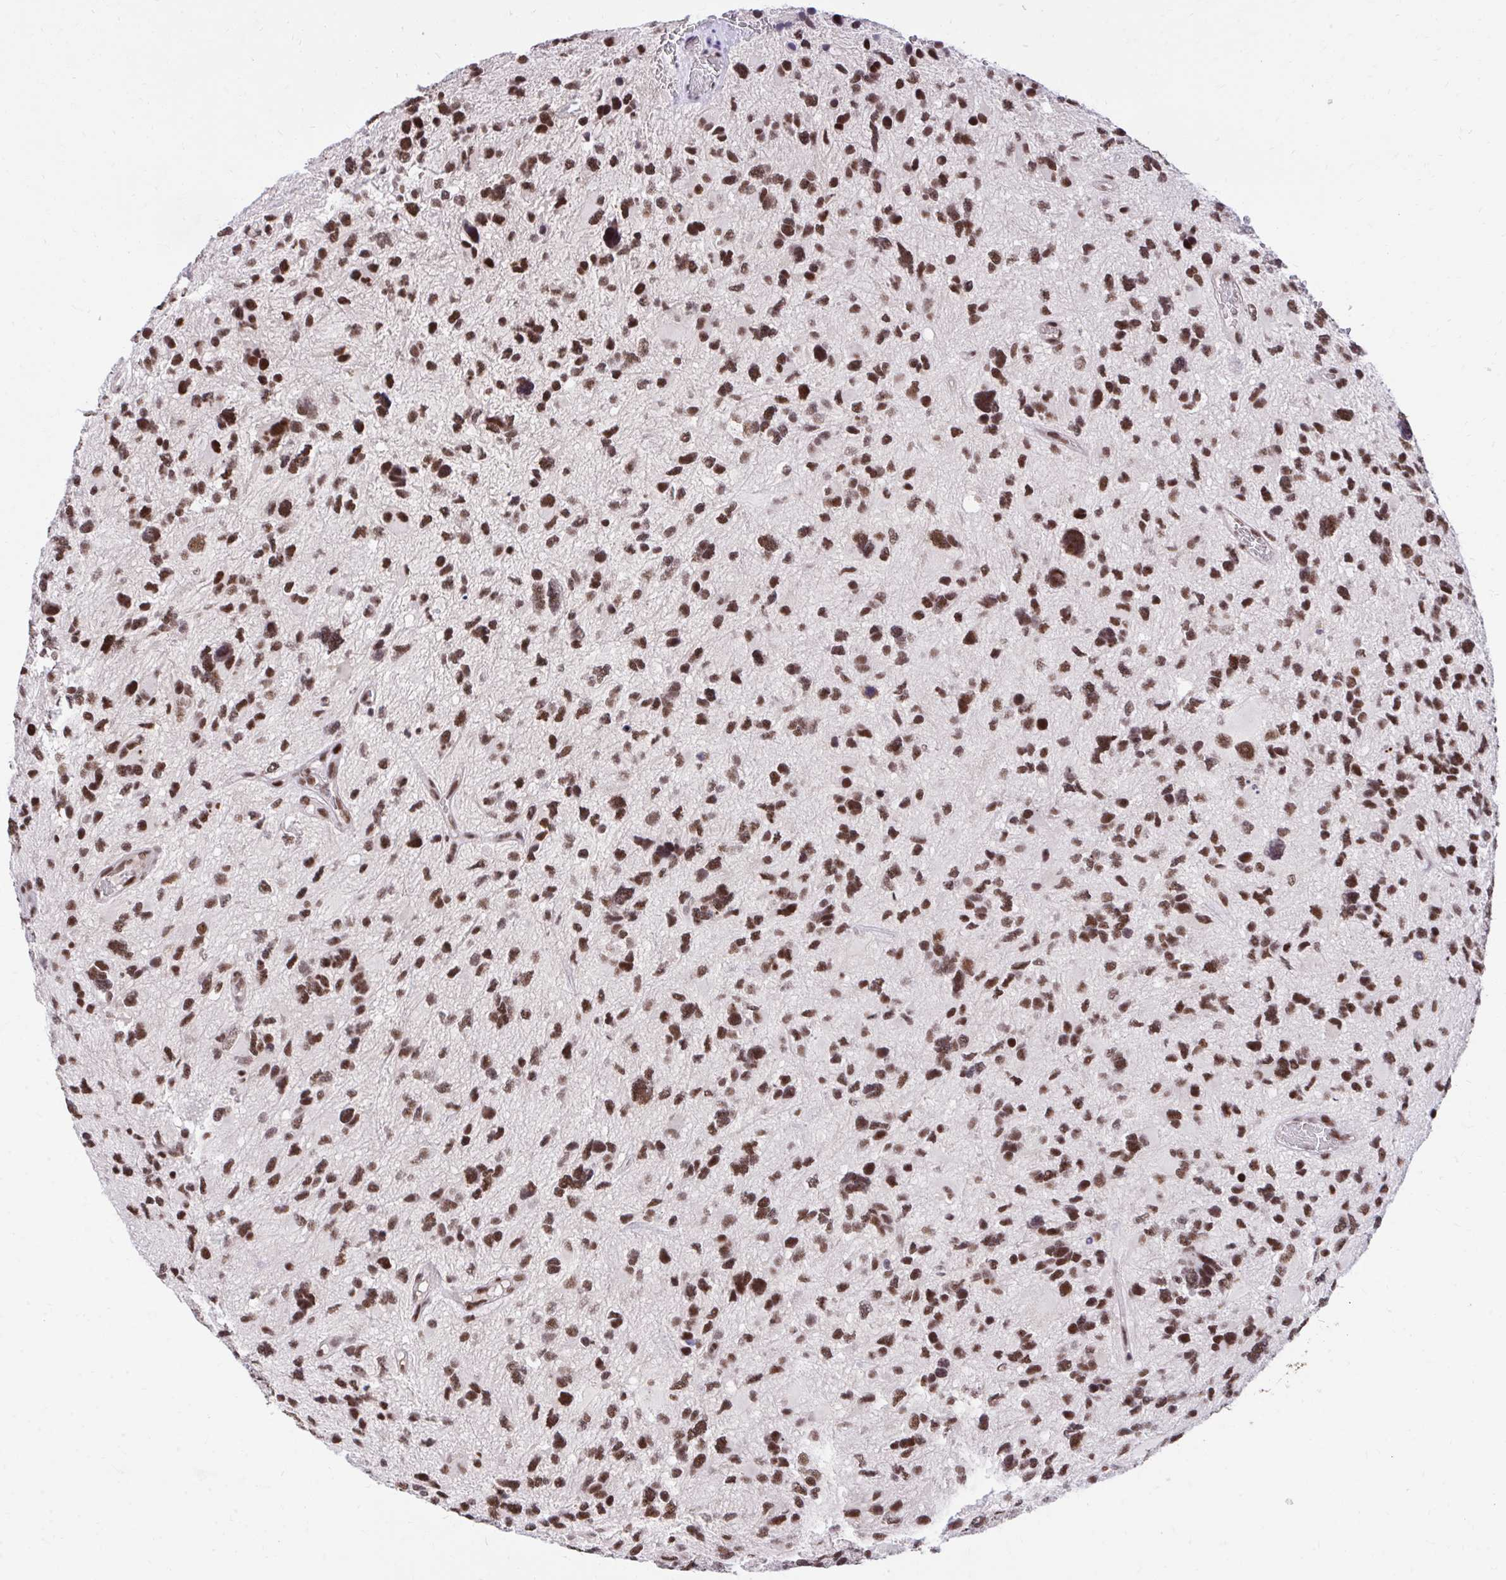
{"staining": {"intensity": "moderate", "quantity": ">75%", "location": "nuclear"}, "tissue": "glioma", "cell_type": "Tumor cells", "image_type": "cancer", "snomed": [{"axis": "morphology", "description": "Glioma, malignant, High grade"}, {"axis": "topography", "description": "Brain"}], "caption": "Brown immunohistochemical staining in glioma reveals moderate nuclear staining in about >75% of tumor cells.", "gene": "SYNE4", "patient": {"sex": "female", "age": 11}}